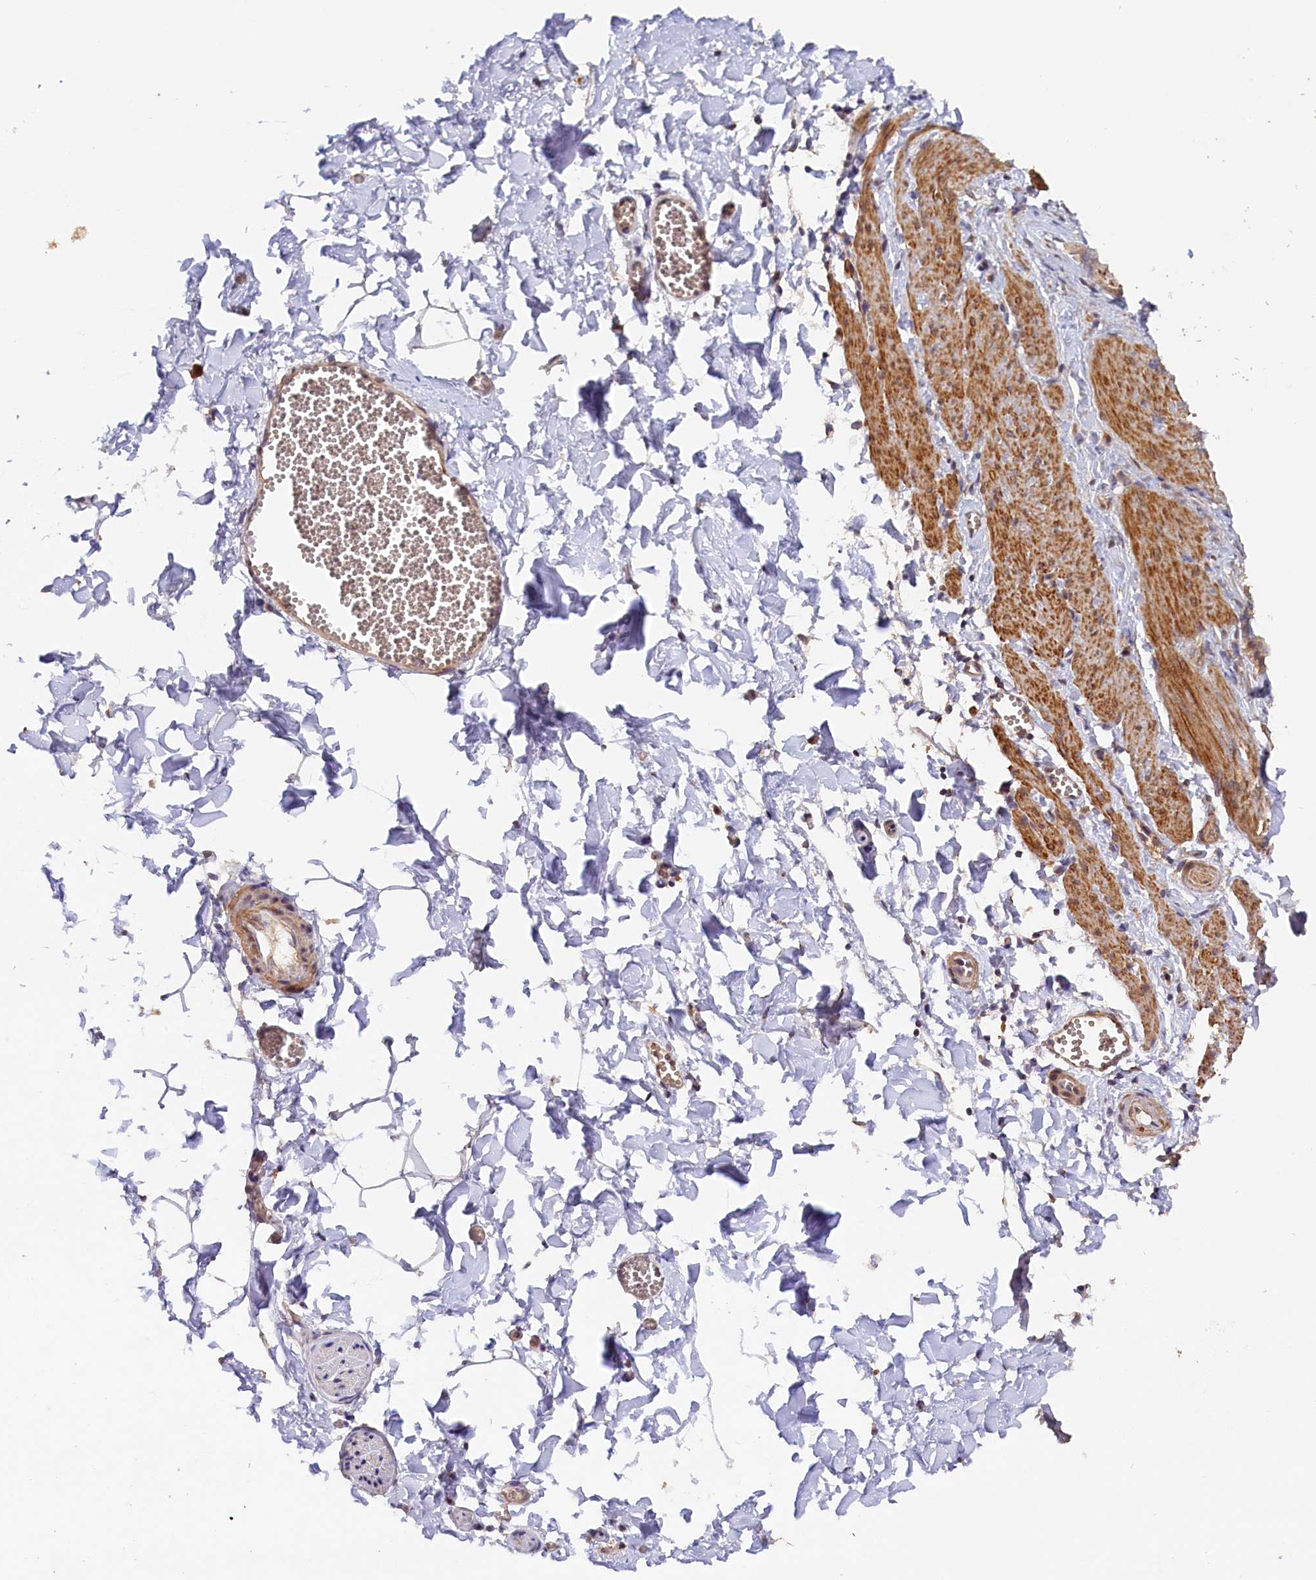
{"staining": {"intensity": "negative", "quantity": "none", "location": "none"}, "tissue": "adipose tissue", "cell_type": "Adipocytes", "image_type": "normal", "snomed": [{"axis": "morphology", "description": "Normal tissue, NOS"}, {"axis": "topography", "description": "Gallbladder"}, {"axis": "topography", "description": "Peripheral nerve tissue"}], "caption": "The histopathology image reveals no significant positivity in adipocytes of adipose tissue. (DAB (3,3'-diaminobenzidine) IHC, high magnification).", "gene": "TANGO6", "patient": {"sex": "male", "age": 38}}